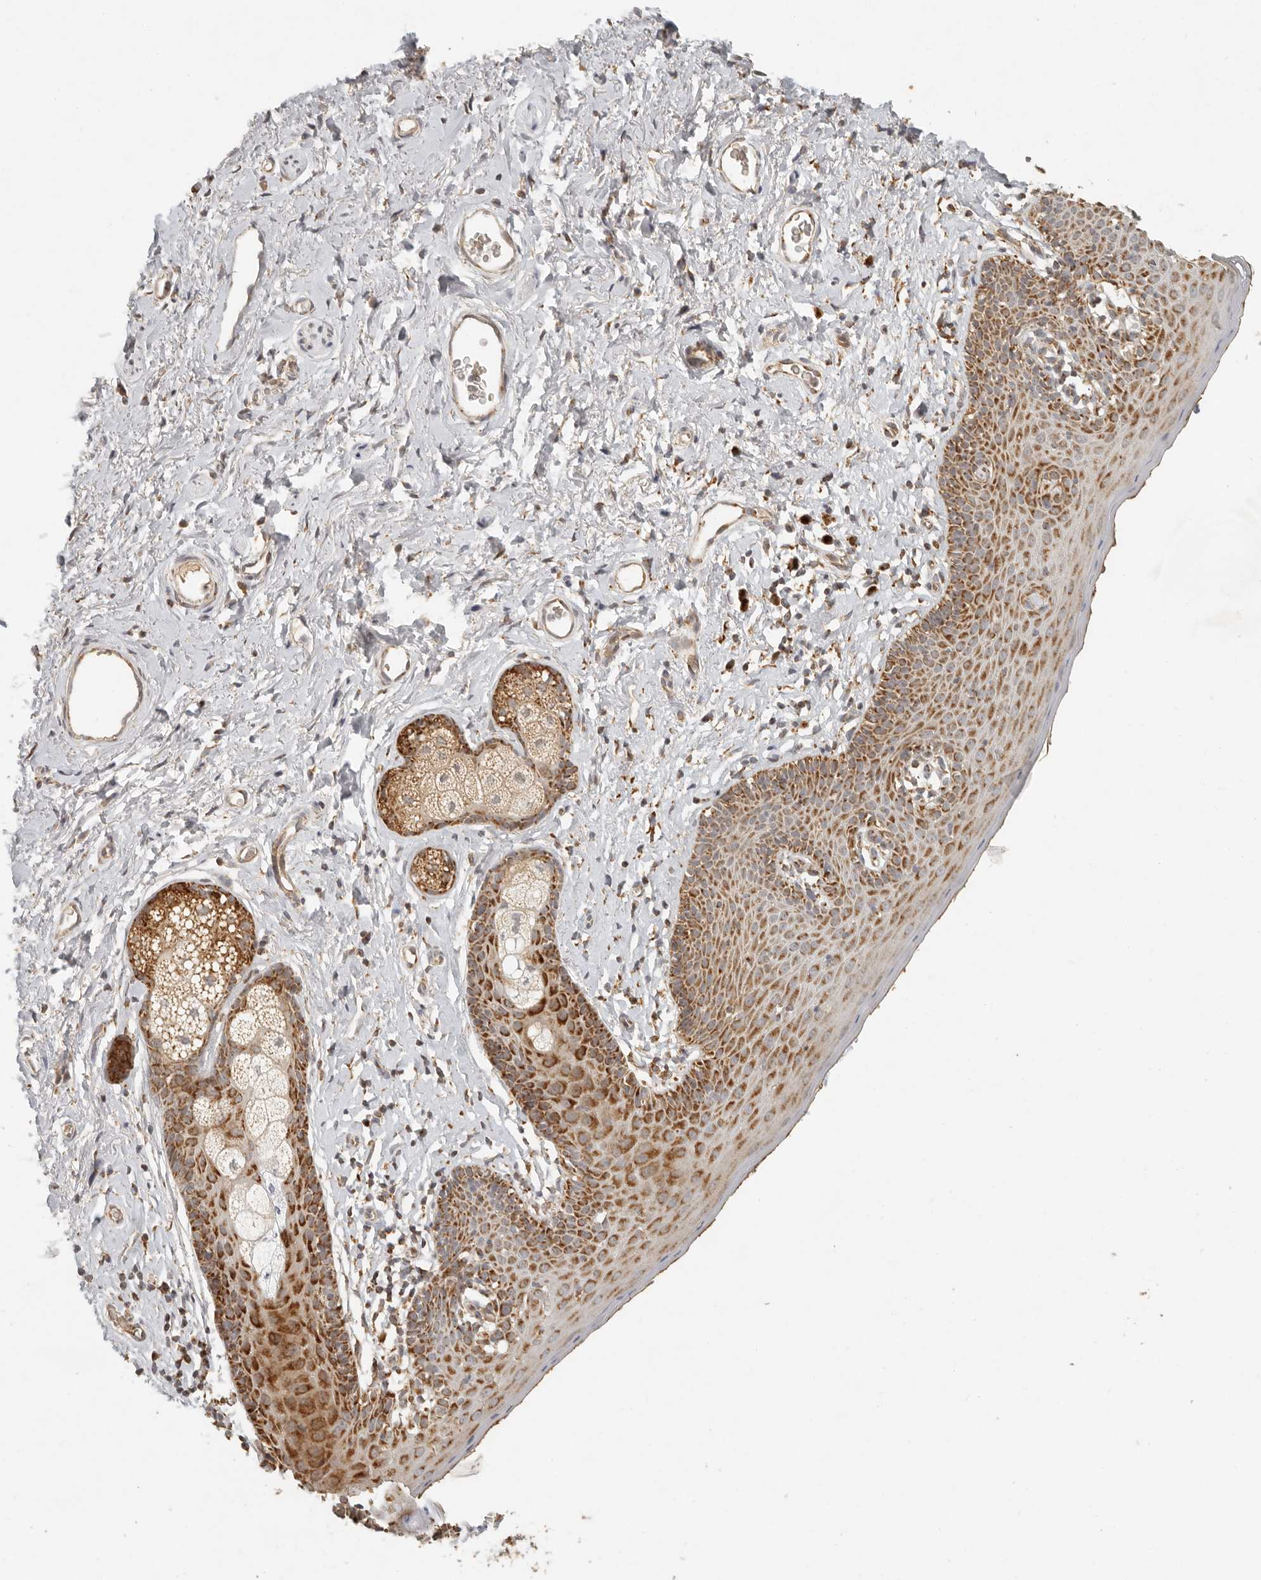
{"staining": {"intensity": "moderate", "quantity": ">75%", "location": "cytoplasmic/membranous"}, "tissue": "skin", "cell_type": "Epidermal cells", "image_type": "normal", "snomed": [{"axis": "morphology", "description": "Normal tissue, NOS"}, {"axis": "topography", "description": "Vulva"}], "caption": "Immunohistochemical staining of unremarkable skin displays medium levels of moderate cytoplasmic/membranous staining in approximately >75% of epidermal cells.", "gene": "MRPL55", "patient": {"sex": "female", "age": 66}}